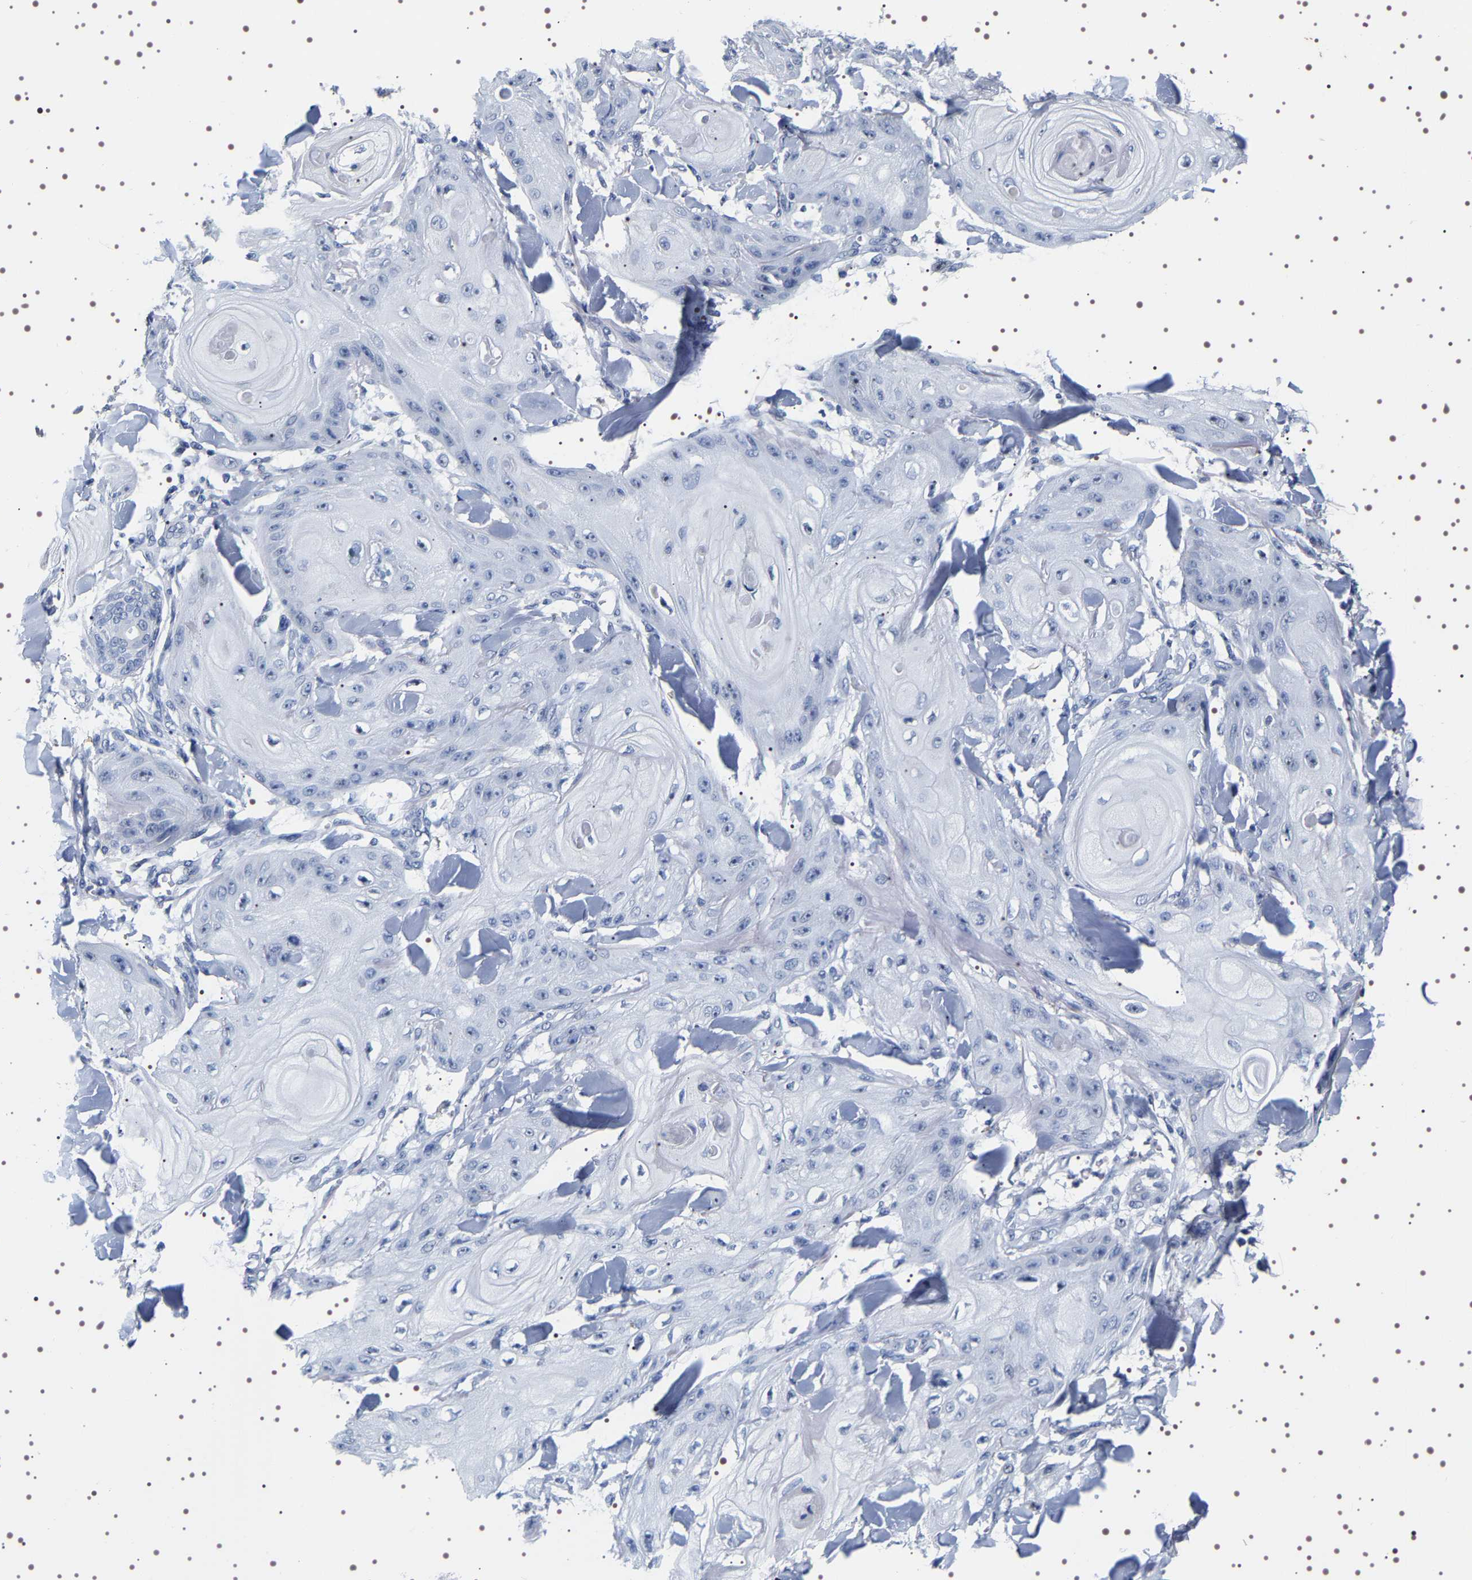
{"staining": {"intensity": "negative", "quantity": "none", "location": "none"}, "tissue": "skin cancer", "cell_type": "Tumor cells", "image_type": "cancer", "snomed": [{"axis": "morphology", "description": "Squamous cell carcinoma, NOS"}, {"axis": "topography", "description": "Skin"}], "caption": "Squamous cell carcinoma (skin) was stained to show a protein in brown. There is no significant expression in tumor cells.", "gene": "UBQLN3", "patient": {"sex": "male", "age": 74}}